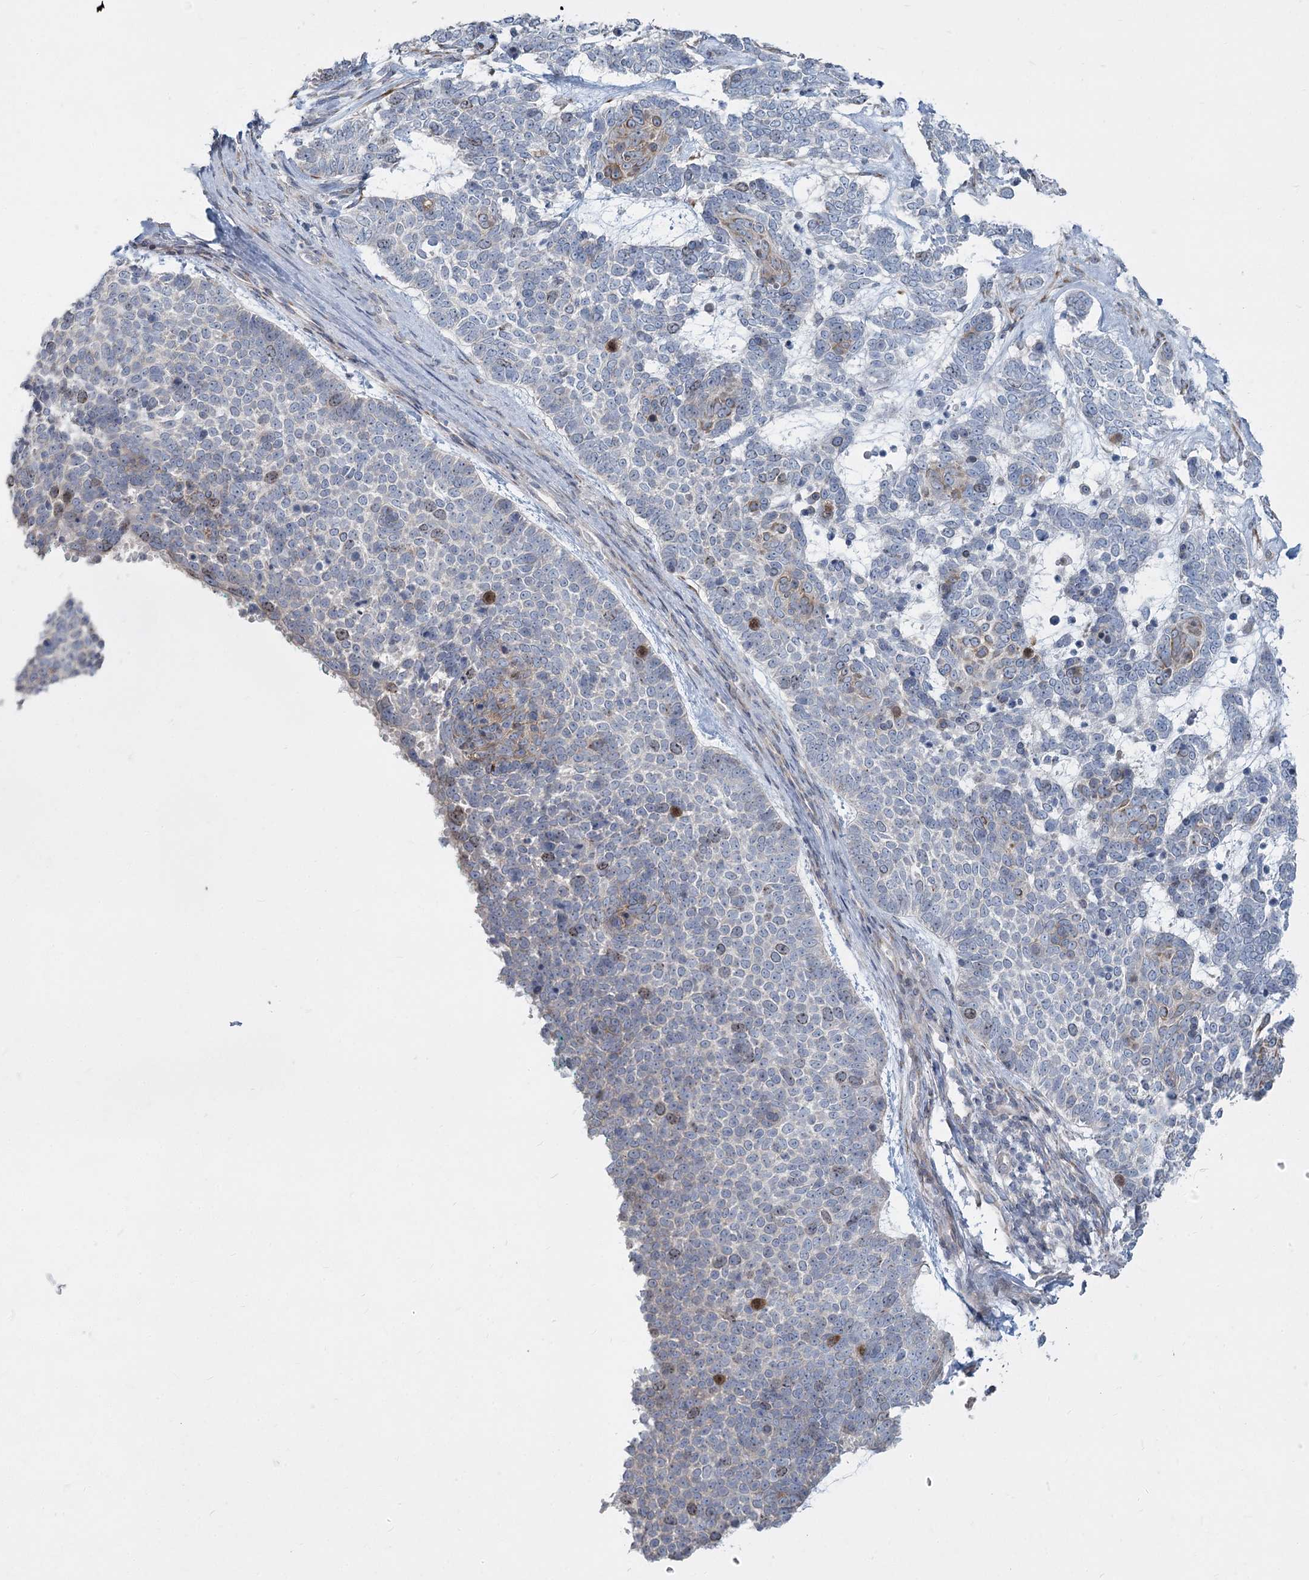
{"staining": {"intensity": "moderate", "quantity": "<25%", "location": "nuclear"}, "tissue": "skin cancer", "cell_type": "Tumor cells", "image_type": "cancer", "snomed": [{"axis": "morphology", "description": "Basal cell carcinoma"}, {"axis": "topography", "description": "Skin"}], "caption": "The image displays immunohistochemical staining of skin cancer. There is moderate nuclear staining is seen in approximately <25% of tumor cells.", "gene": "ABITRAM", "patient": {"sex": "female", "age": 81}}